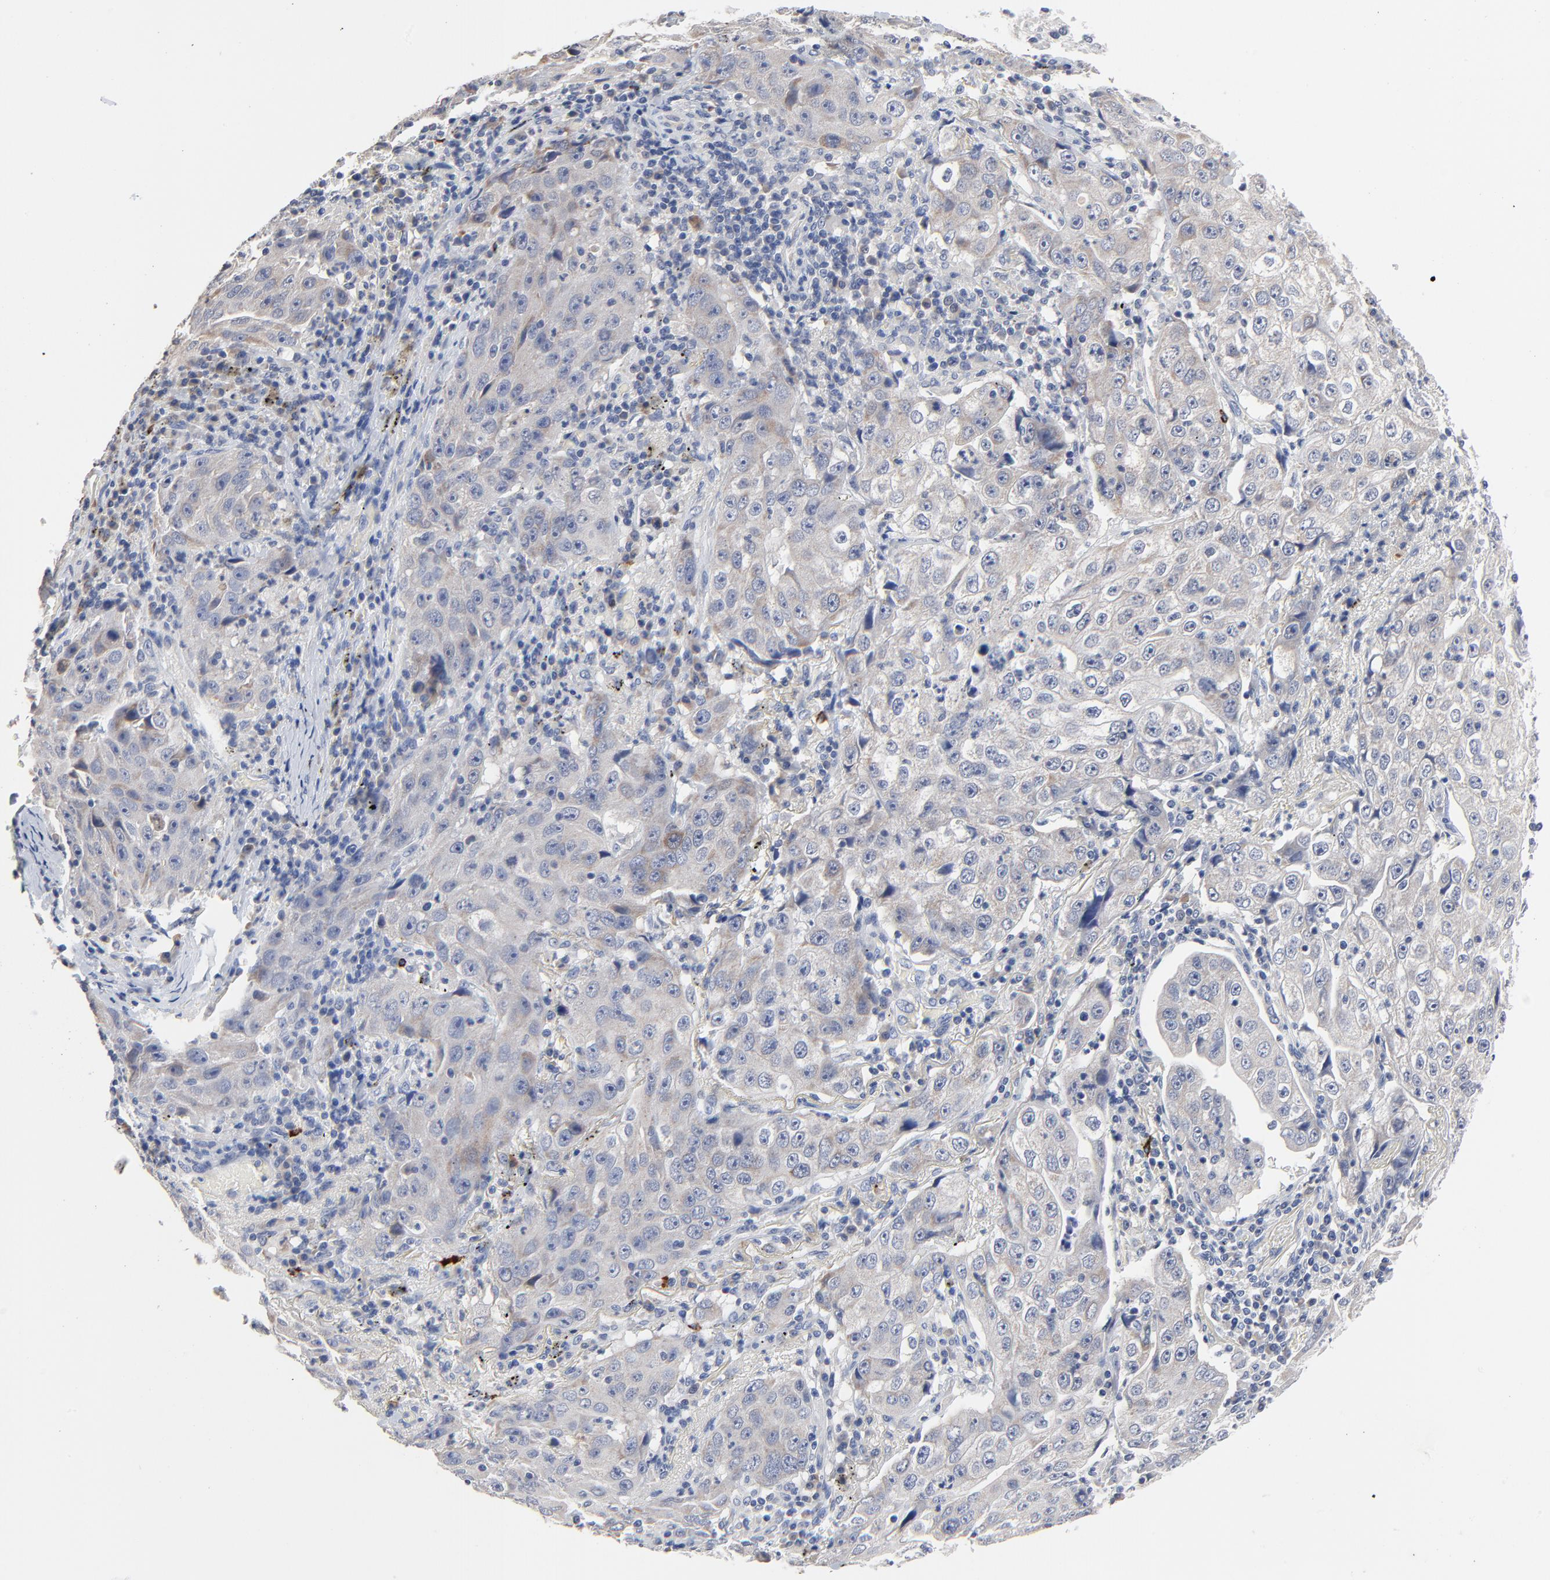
{"staining": {"intensity": "weak", "quantity": "25%-75%", "location": "cytoplasmic/membranous"}, "tissue": "lung cancer", "cell_type": "Tumor cells", "image_type": "cancer", "snomed": [{"axis": "morphology", "description": "Squamous cell carcinoma, NOS"}, {"axis": "topography", "description": "Lung"}], "caption": "This is an image of IHC staining of squamous cell carcinoma (lung), which shows weak staining in the cytoplasmic/membranous of tumor cells.", "gene": "FBXL5", "patient": {"sex": "male", "age": 64}}